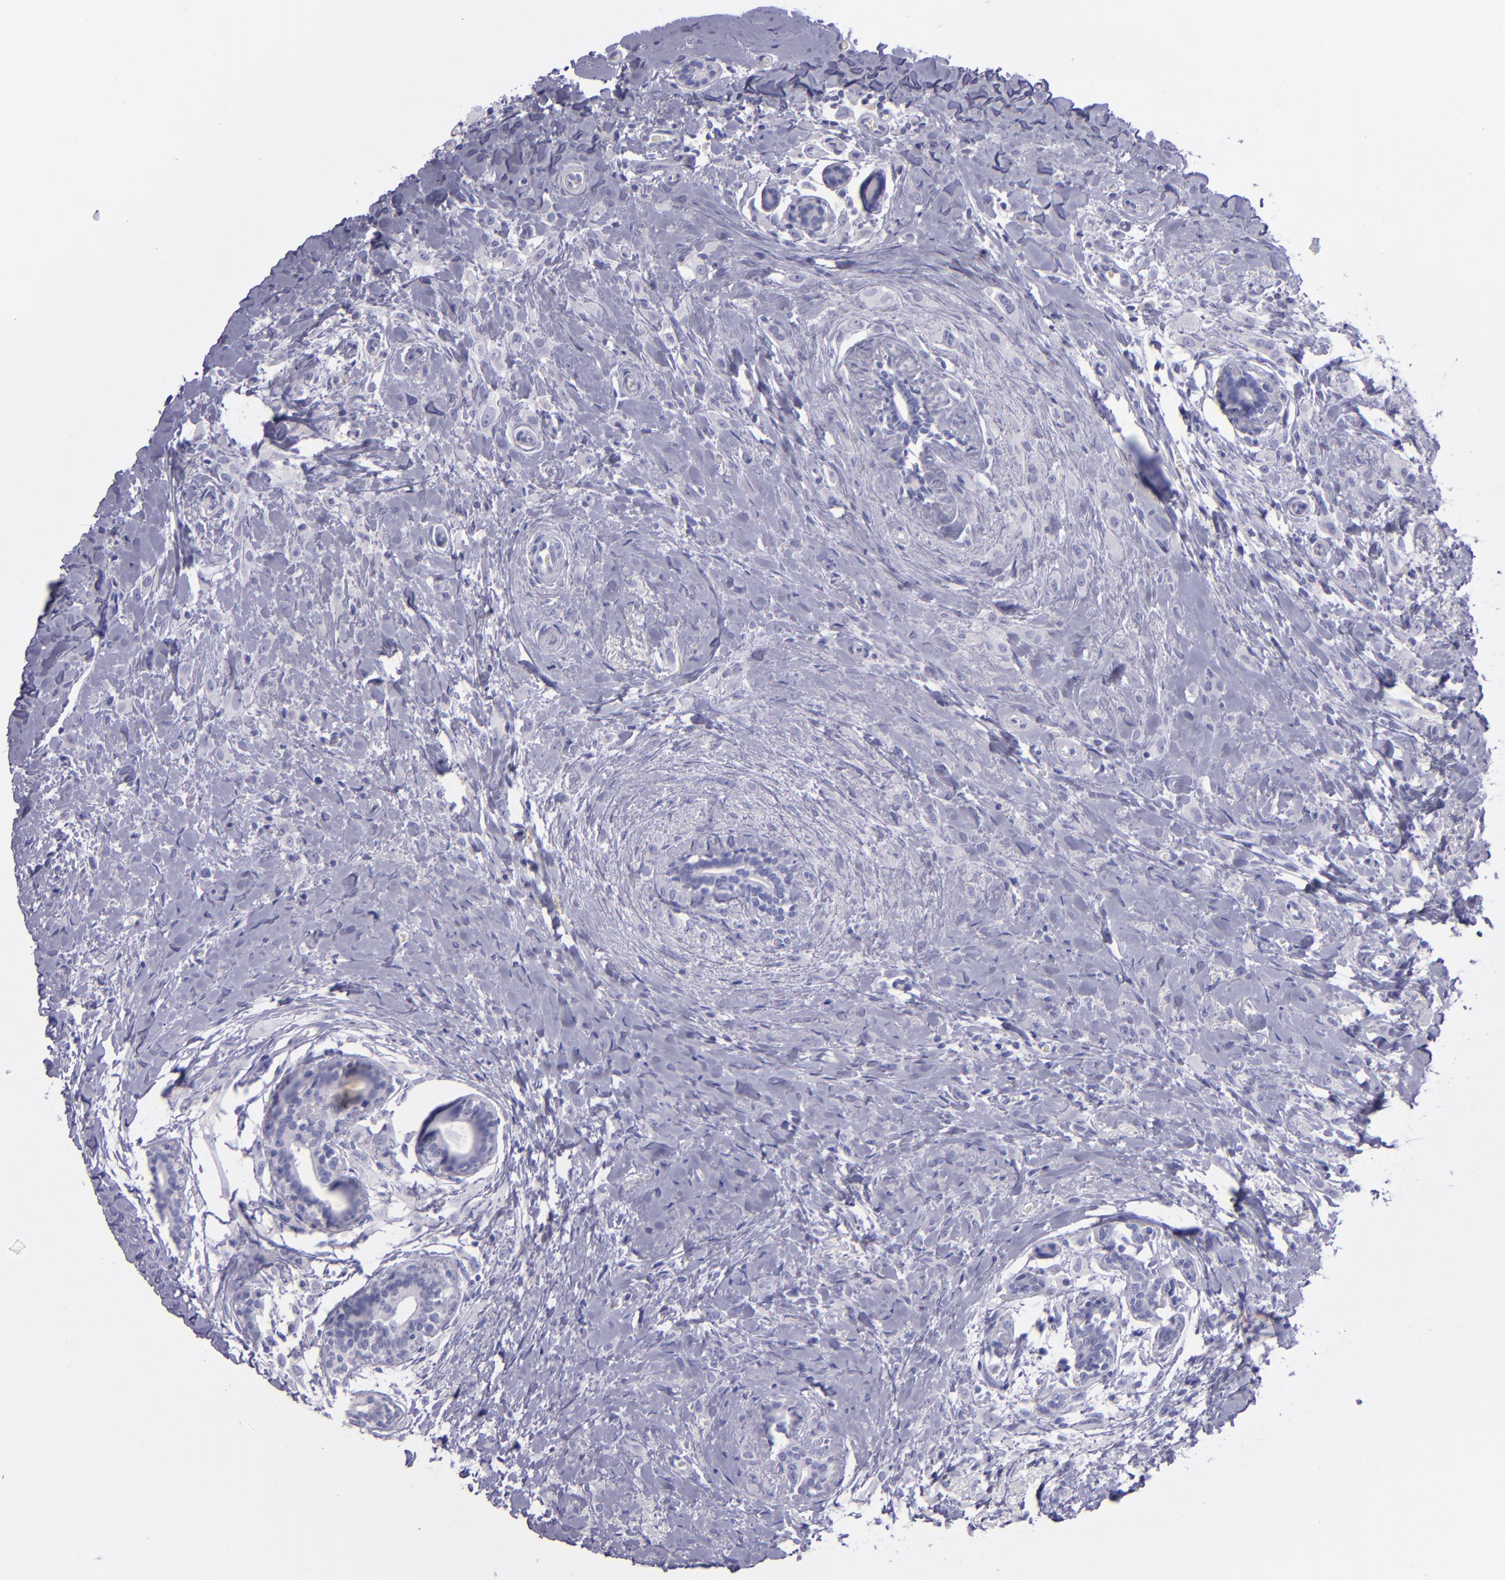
{"staining": {"intensity": "negative", "quantity": "none", "location": "none"}, "tissue": "breast cancer", "cell_type": "Tumor cells", "image_type": "cancer", "snomed": [{"axis": "morphology", "description": "Lobular carcinoma"}, {"axis": "topography", "description": "Breast"}], "caption": "Immunohistochemistry histopathology image of human breast lobular carcinoma stained for a protein (brown), which shows no expression in tumor cells.", "gene": "TNNT3", "patient": {"sex": "female", "age": 57}}